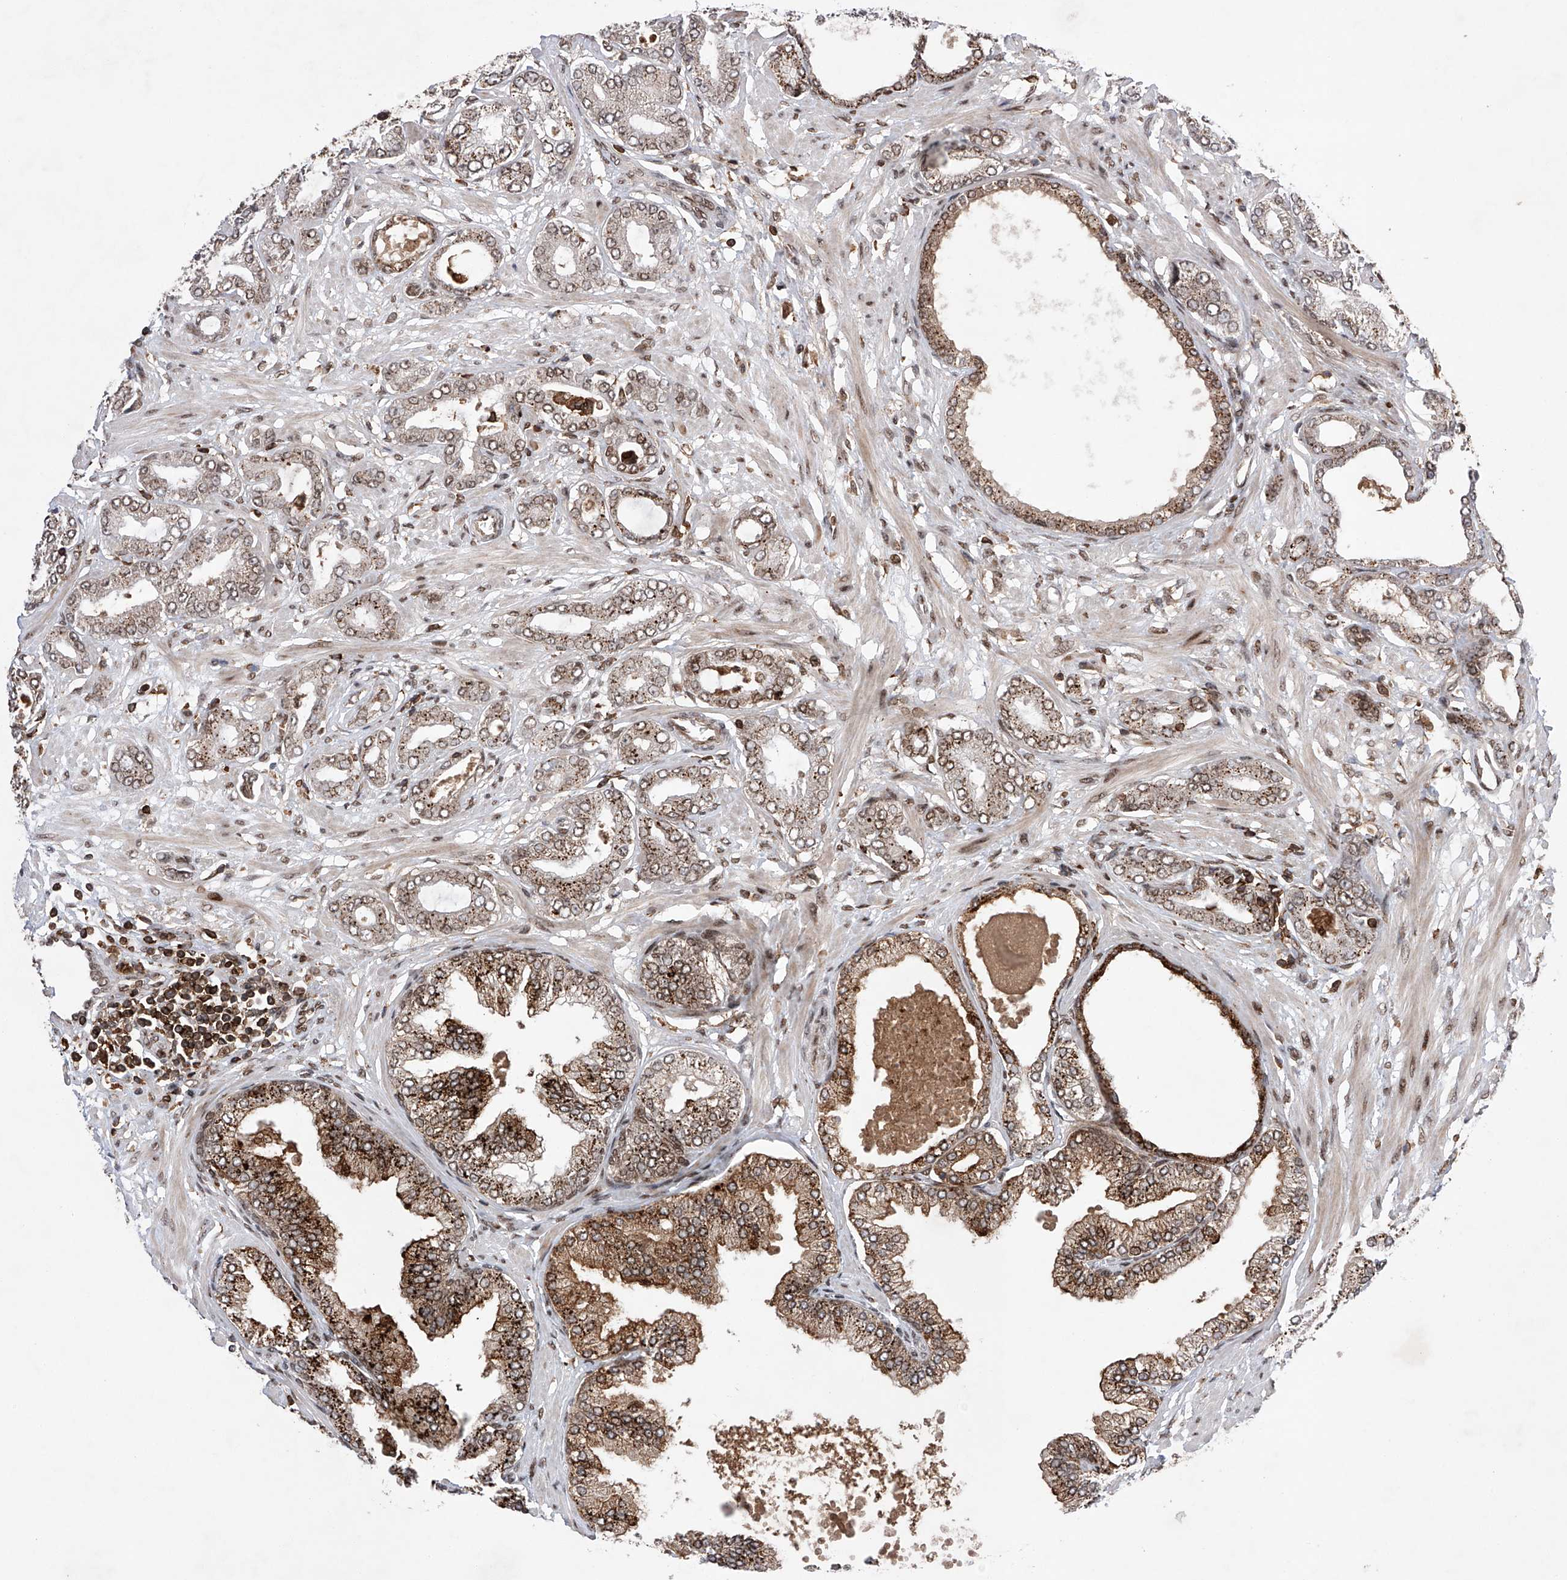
{"staining": {"intensity": "moderate", "quantity": ">75%", "location": "cytoplasmic/membranous,nuclear"}, "tissue": "prostate cancer", "cell_type": "Tumor cells", "image_type": "cancer", "snomed": [{"axis": "morphology", "description": "Adenocarcinoma, Low grade"}, {"axis": "topography", "description": "Prostate"}], "caption": "Approximately >75% of tumor cells in prostate cancer (adenocarcinoma (low-grade)) exhibit moderate cytoplasmic/membranous and nuclear protein positivity as visualized by brown immunohistochemical staining.", "gene": "ZNF280D", "patient": {"sex": "male", "age": 63}}